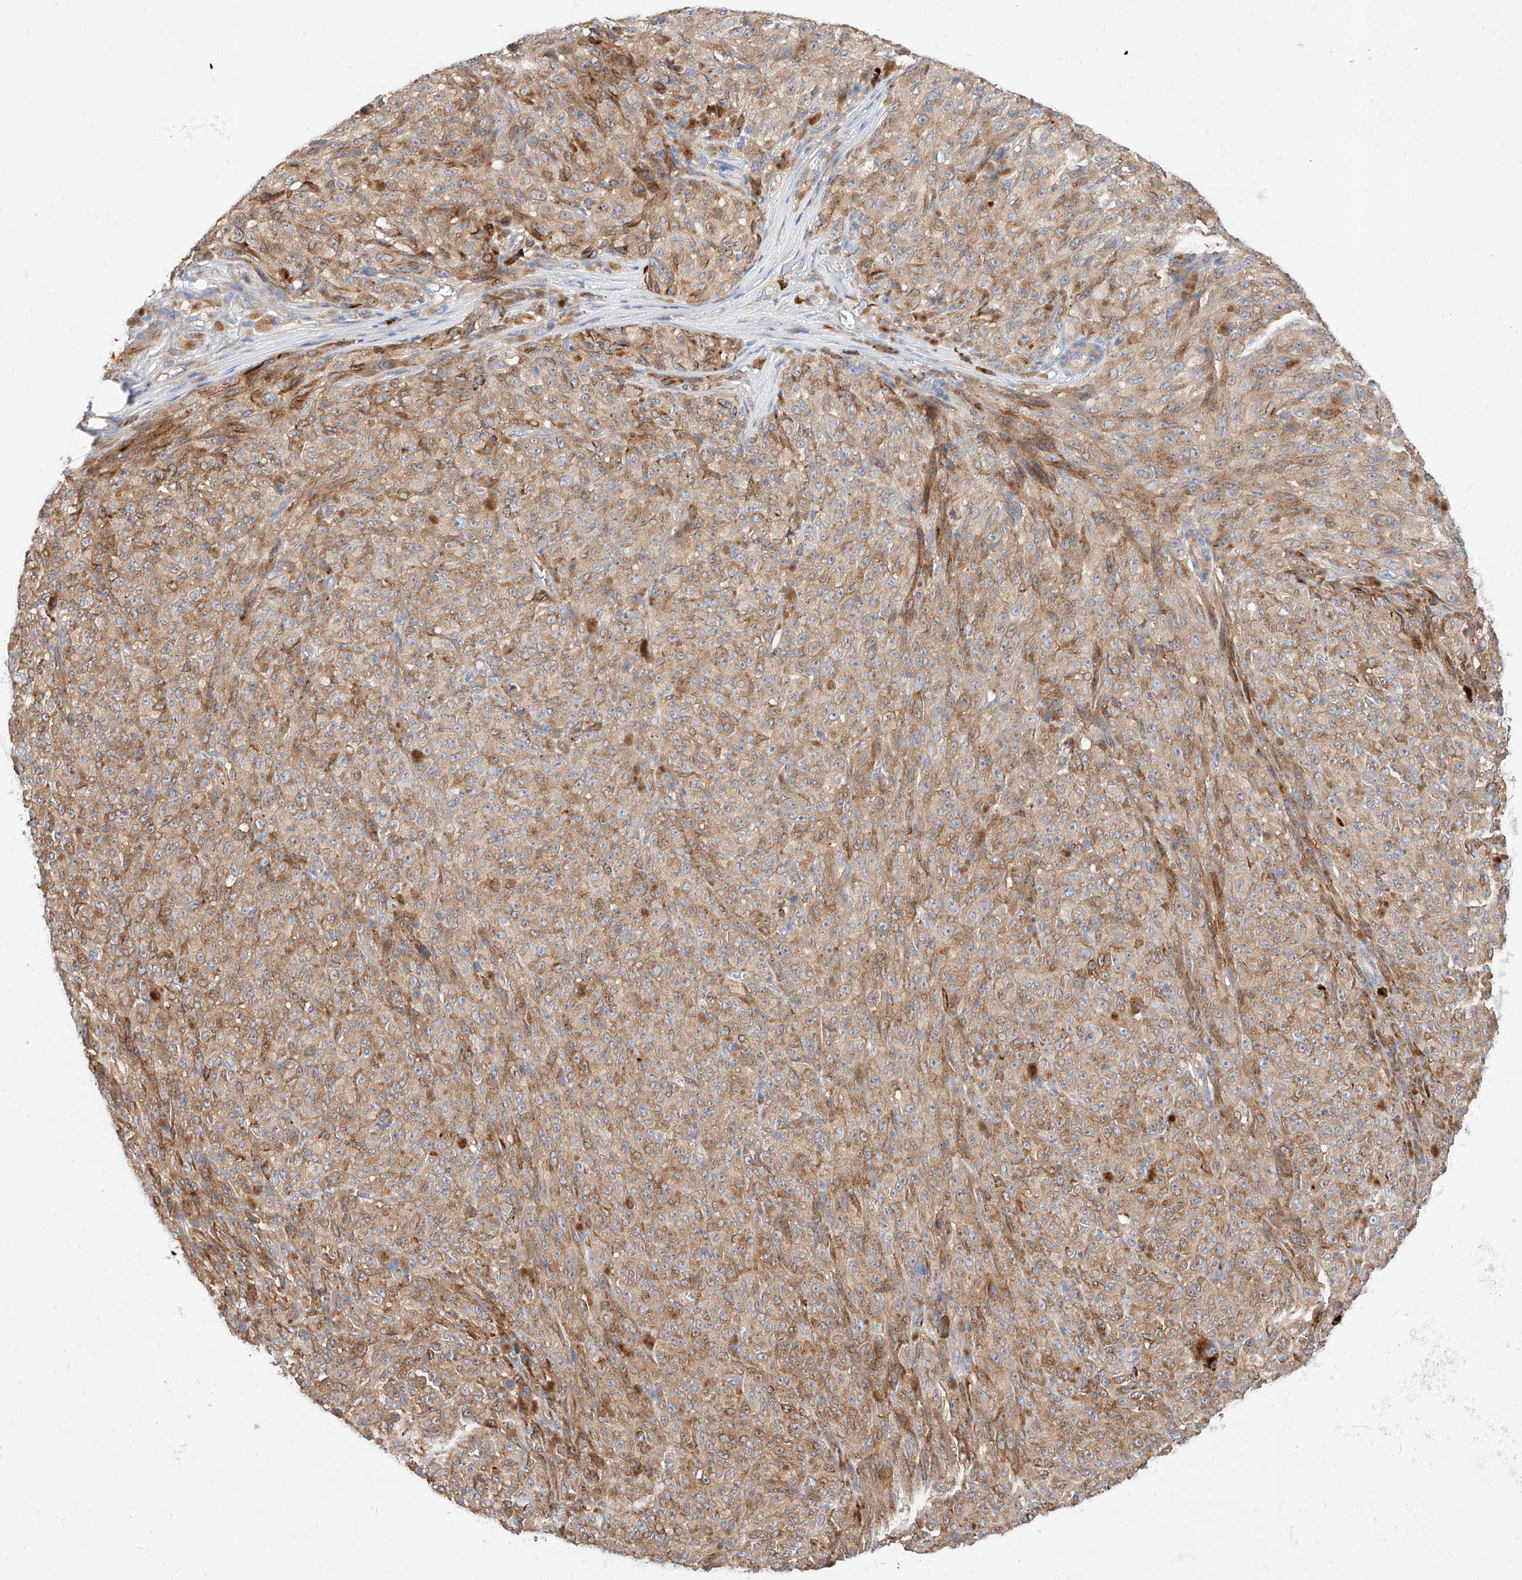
{"staining": {"intensity": "moderate", "quantity": ">75%", "location": "cytoplasmic/membranous"}, "tissue": "melanoma", "cell_type": "Tumor cells", "image_type": "cancer", "snomed": [{"axis": "morphology", "description": "Malignant melanoma, NOS"}, {"axis": "topography", "description": "Skin"}], "caption": "Protein analysis of malignant melanoma tissue exhibits moderate cytoplasmic/membranous staining in approximately >75% of tumor cells.", "gene": "GLMN", "patient": {"sex": "female", "age": 82}}